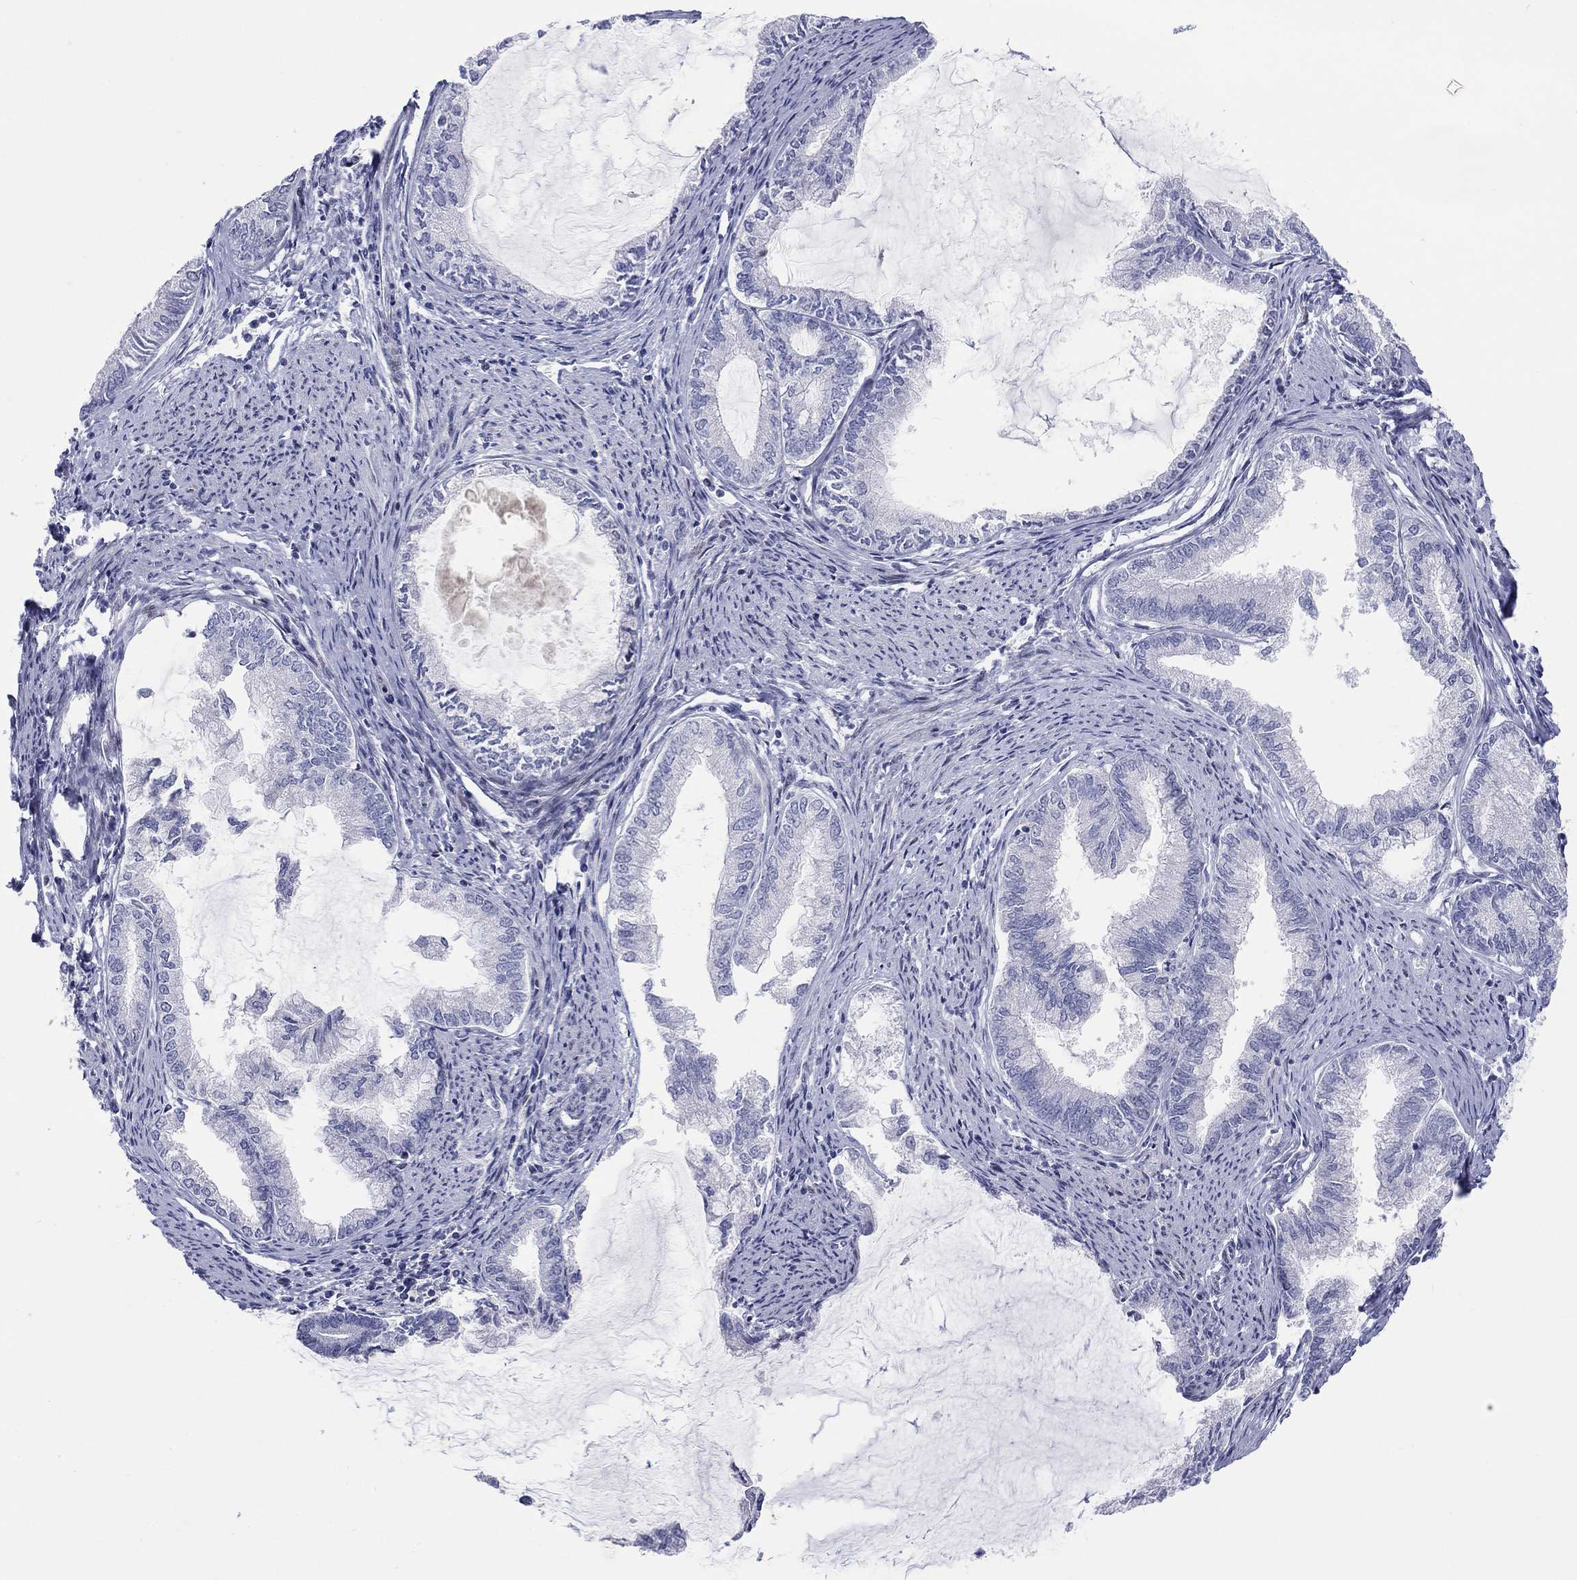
{"staining": {"intensity": "negative", "quantity": "none", "location": "none"}, "tissue": "endometrial cancer", "cell_type": "Tumor cells", "image_type": "cancer", "snomed": [{"axis": "morphology", "description": "Adenocarcinoma, NOS"}, {"axis": "topography", "description": "Endometrium"}], "caption": "Protein analysis of endometrial adenocarcinoma displays no significant staining in tumor cells.", "gene": "ARHGAP36", "patient": {"sex": "female", "age": 86}}